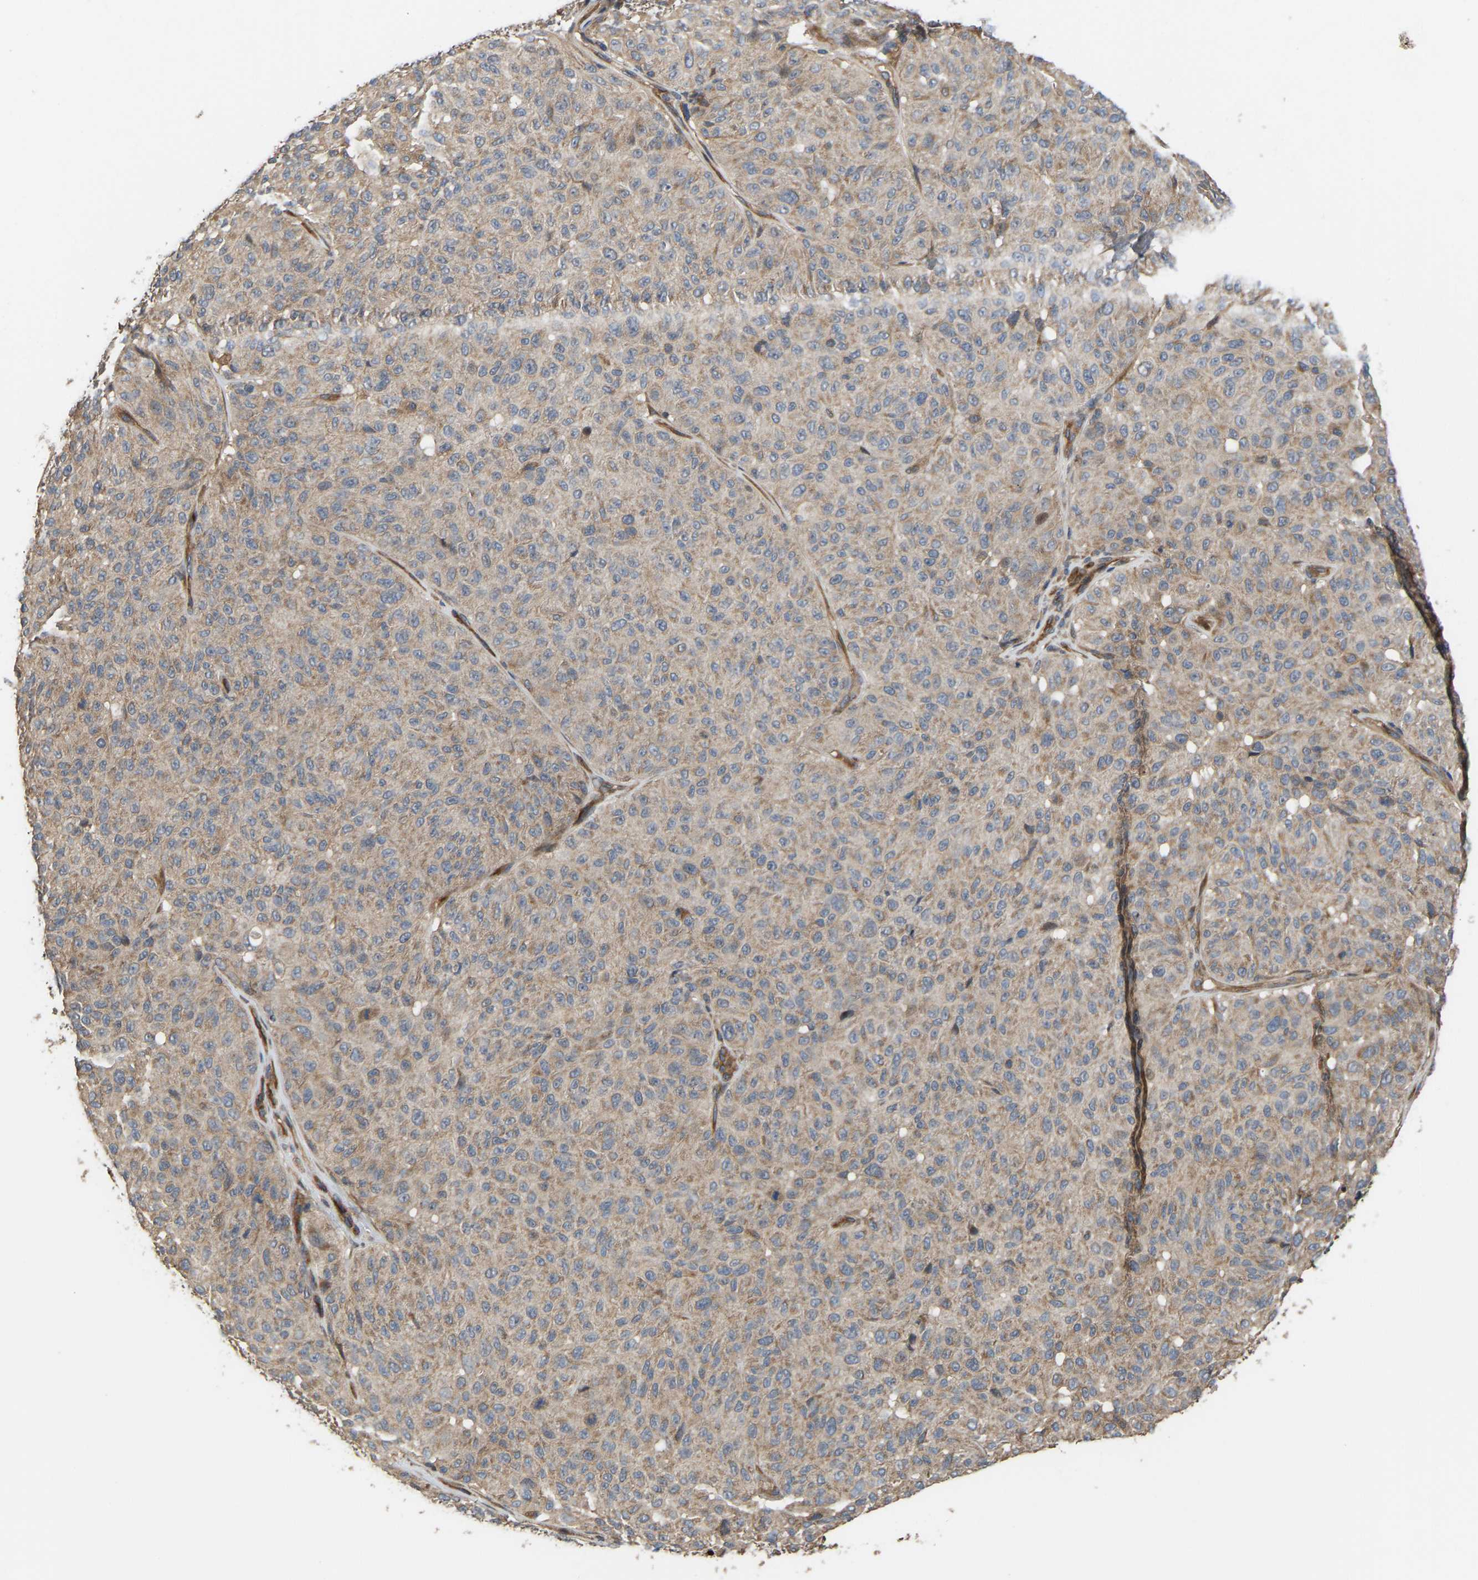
{"staining": {"intensity": "weak", "quantity": "25%-75%", "location": "cytoplasmic/membranous"}, "tissue": "melanoma", "cell_type": "Tumor cells", "image_type": "cancer", "snomed": [{"axis": "morphology", "description": "Malignant melanoma, NOS"}, {"axis": "topography", "description": "Skin"}], "caption": "Immunohistochemical staining of human melanoma demonstrates low levels of weak cytoplasmic/membranous expression in approximately 25%-75% of tumor cells. (Stains: DAB in brown, nuclei in blue, Microscopy: brightfield microscopy at high magnification).", "gene": "STAU1", "patient": {"sex": "female", "age": 46}}